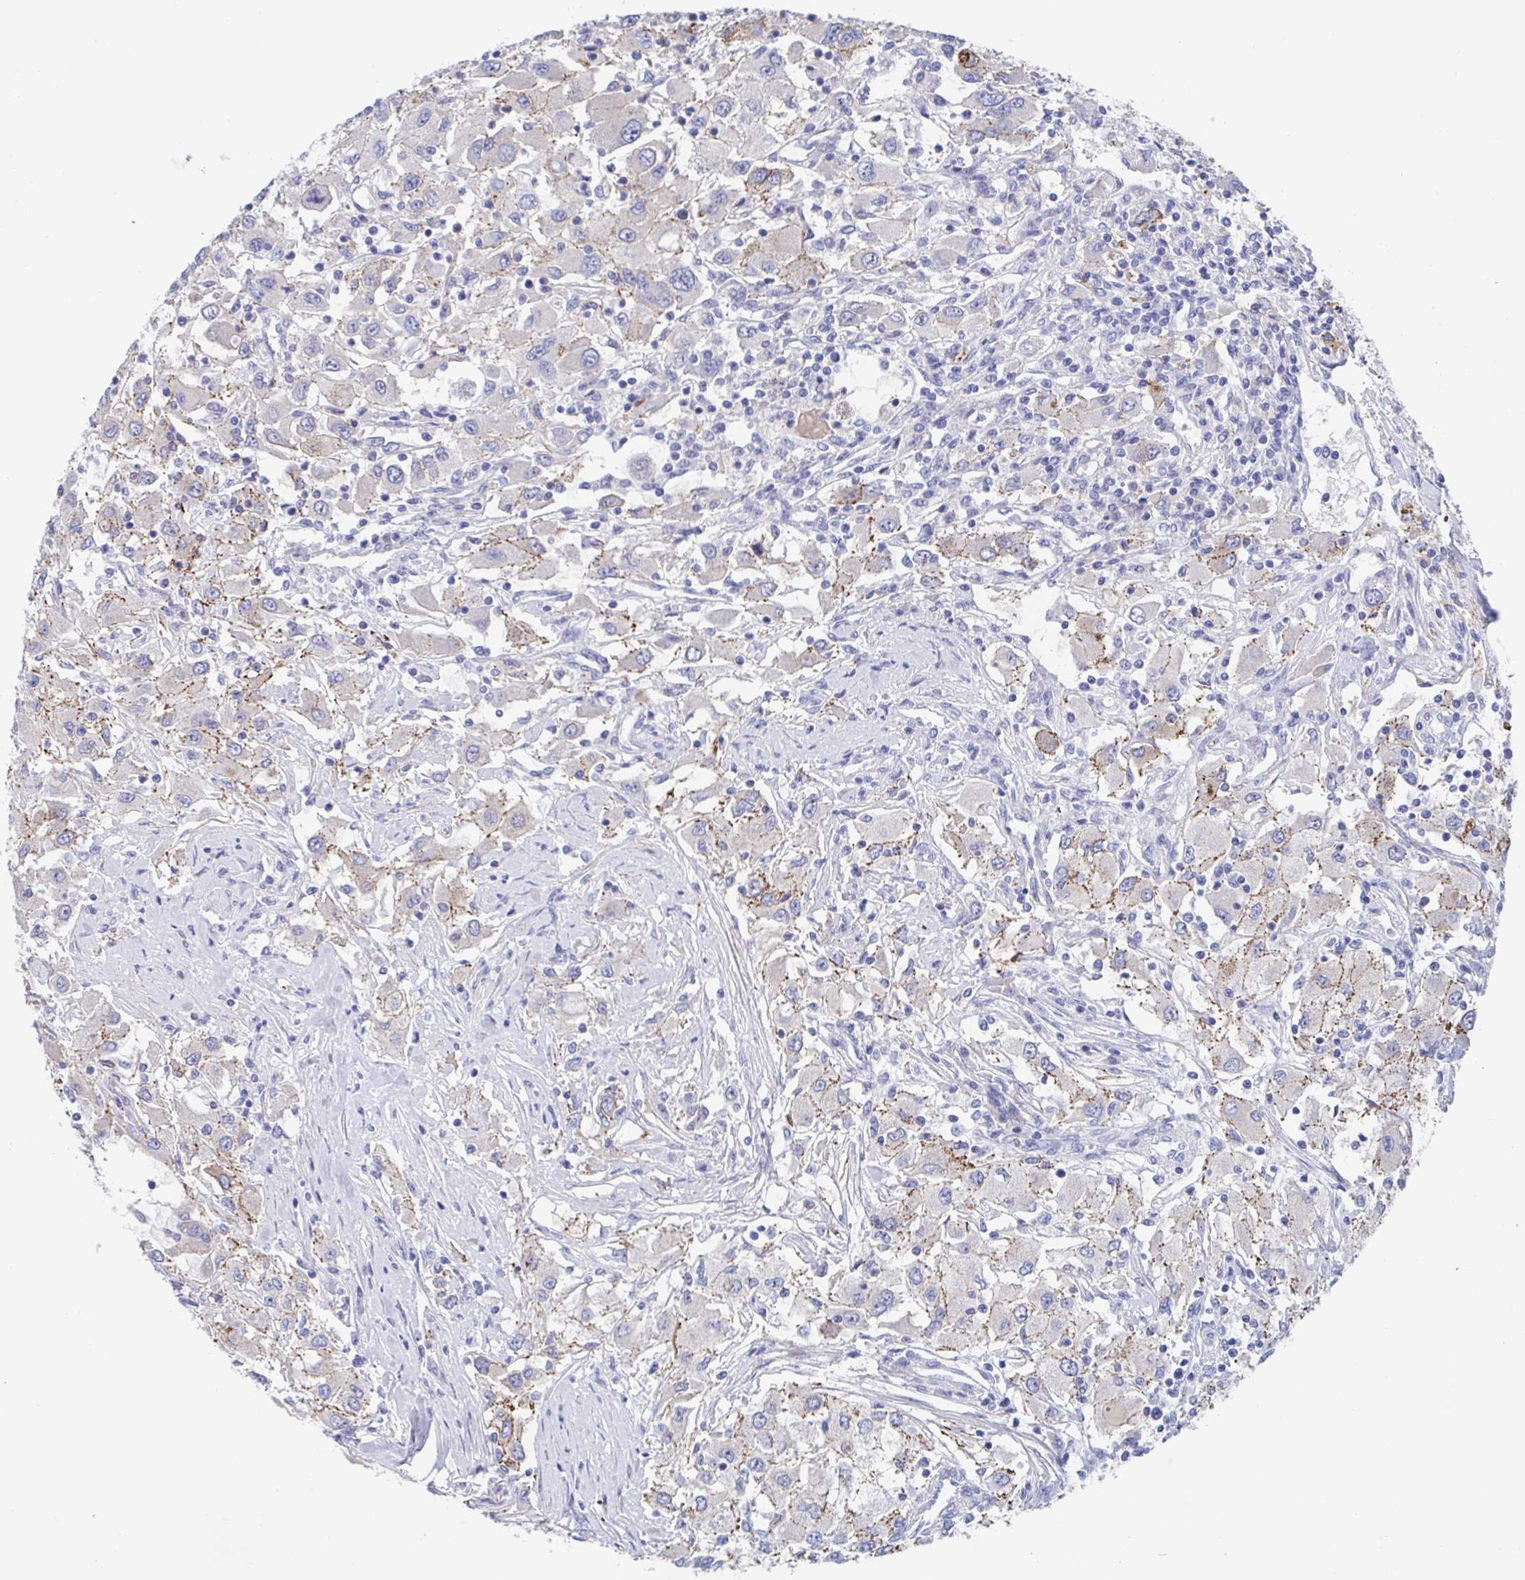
{"staining": {"intensity": "moderate", "quantity": "<25%", "location": "cytoplasmic/membranous"}, "tissue": "renal cancer", "cell_type": "Tumor cells", "image_type": "cancer", "snomed": [{"axis": "morphology", "description": "Adenocarcinoma, NOS"}, {"axis": "topography", "description": "Kidney"}], "caption": "Protein analysis of renal adenocarcinoma tissue displays moderate cytoplasmic/membranous positivity in about <25% of tumor cells. (Brightfield microscopy of DAB IHC at high magnification).", "gene": "CDH2", "patient": {"sex": "female", "age": 67}}